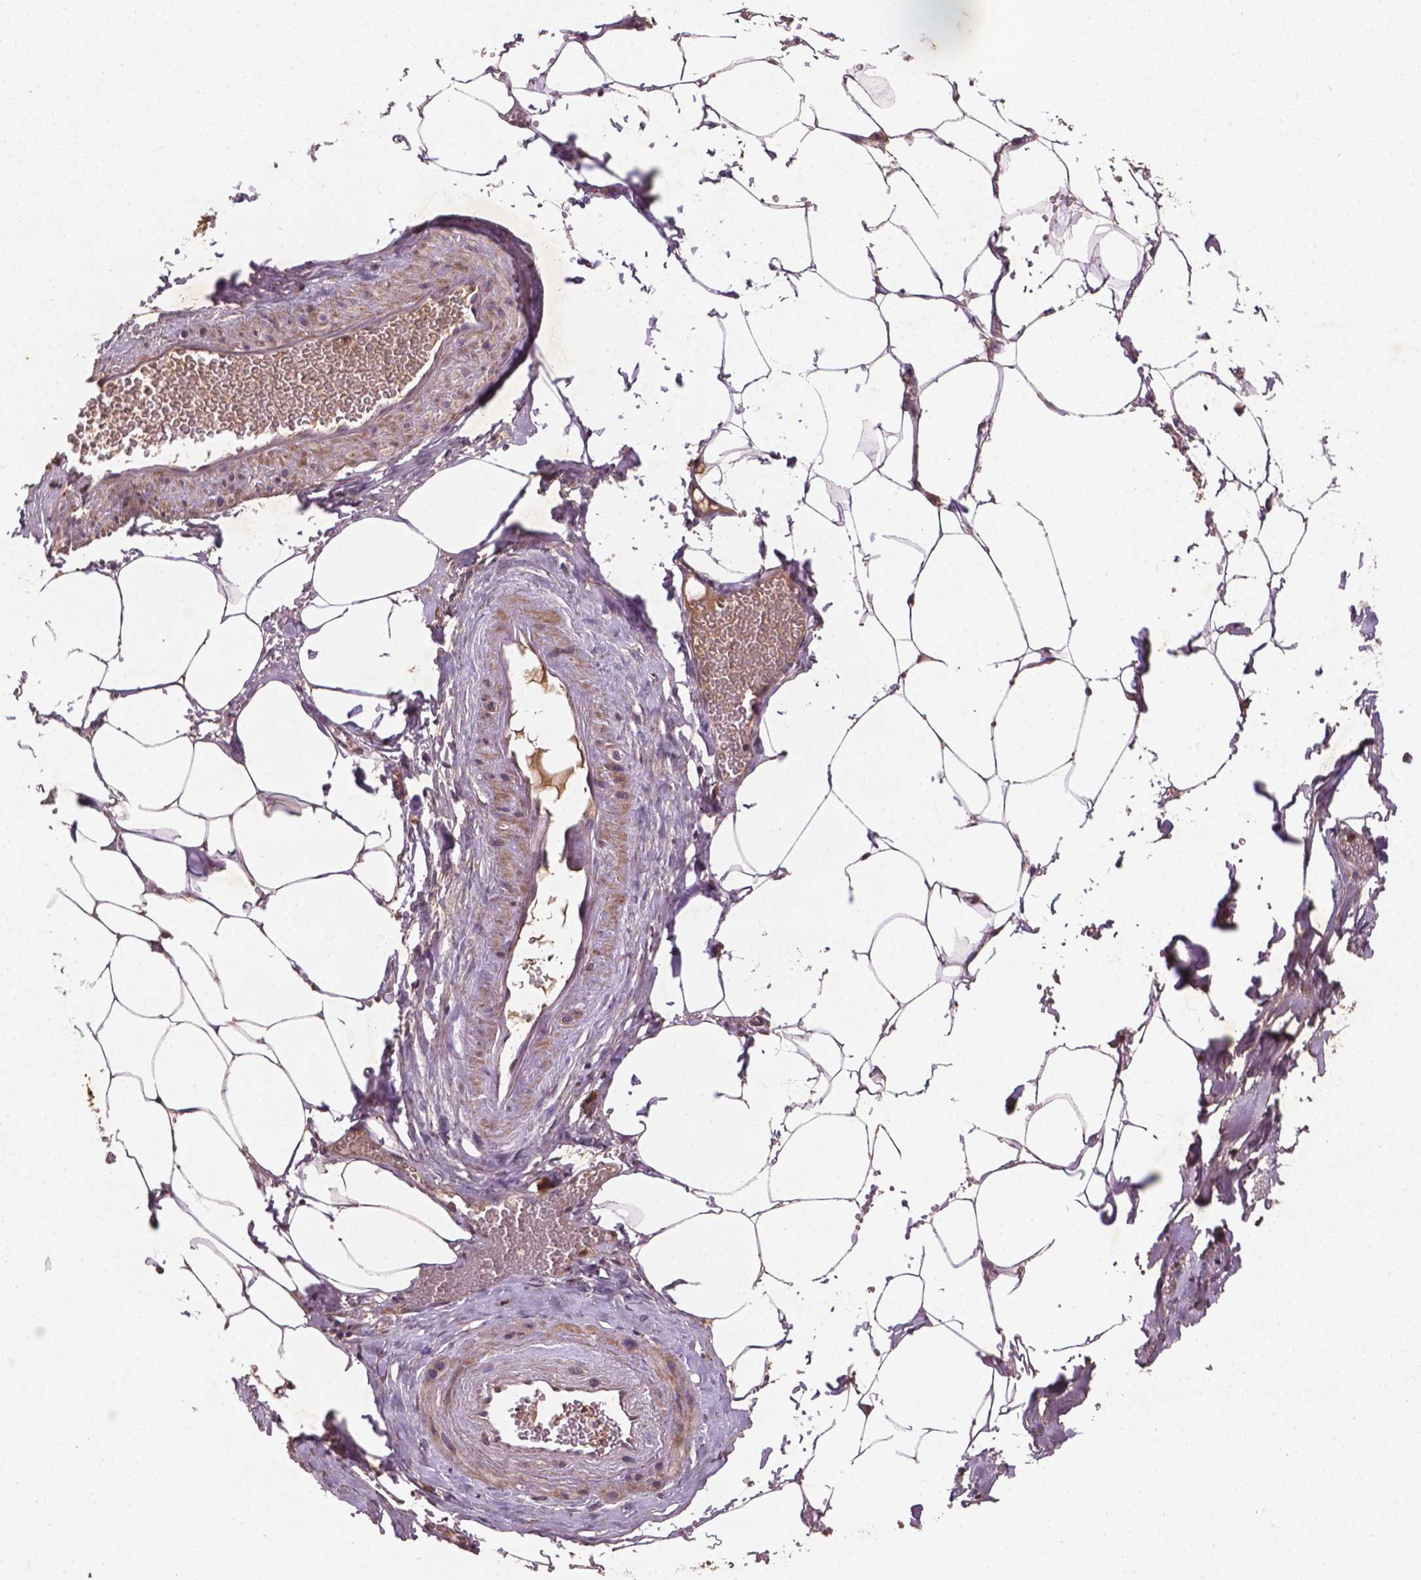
{"staining": {"intensity": "weak", "quantity": ">75%", "location": "cytoplasmic/membranous"}, "tissue": "adipose tissue", "cell_type": "Adipocytes", "image_type": "normal", "snomed": [{"axis": "morphology", "description": "Normal tissue, NOS"}, {"axis": "topography", "description": "Prostate"}, {"axis": "topography", "description": "Peripheral nerve tissue"}], "caption": "Immunohistochemistry (IHC) of unremarkable adipose tissue demonstrates low levels of weak cytoplasmic/membranous expression in approximately >75% of adipocytes.", "gene": "NIPAL2", "patient": {"sex": "male", "age": 55}}